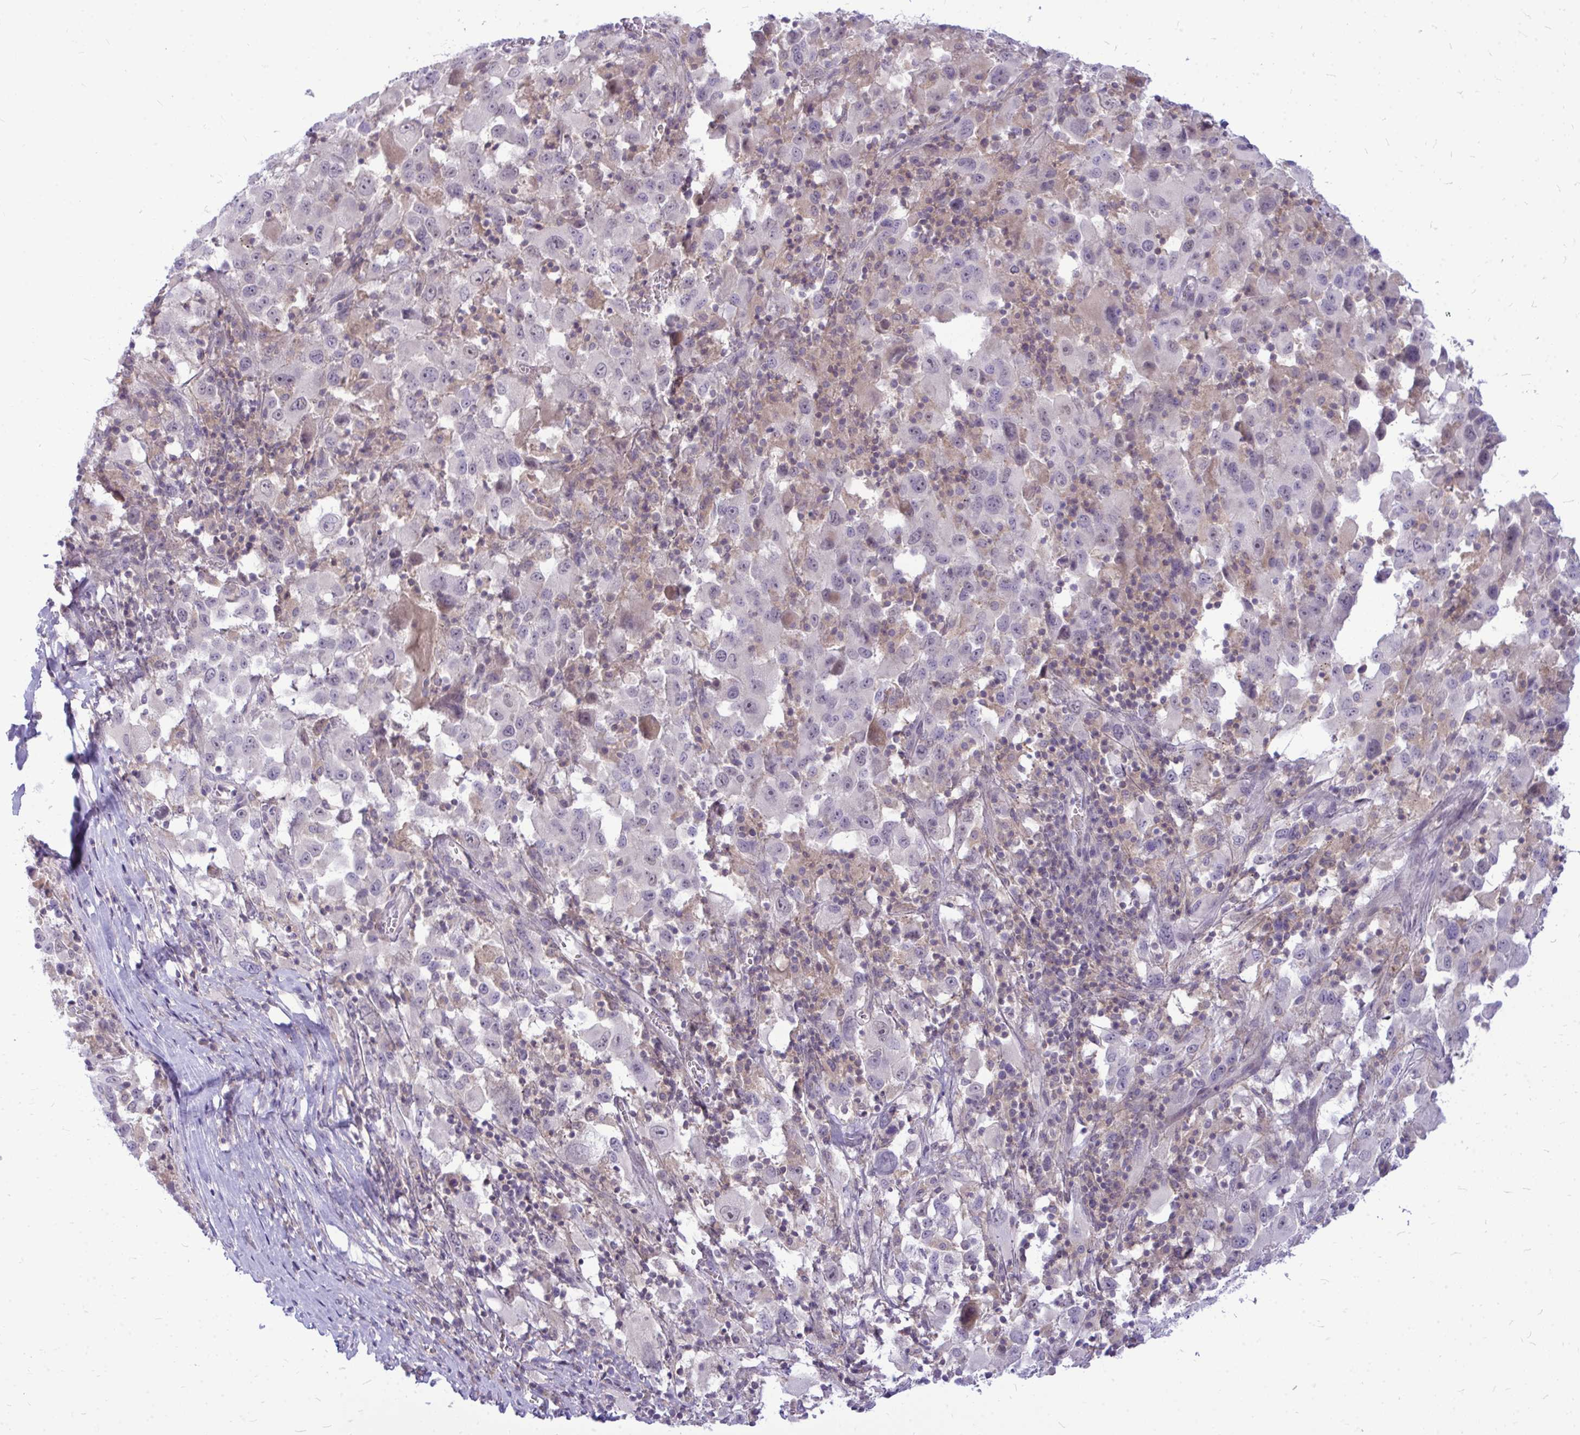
{"staining": {"intensity": "weak", "quantity": "<25%", "location": "cytoplasmic/membranous"}, "tissue": "melanoma", "cell_type": "Tumor cells", "image_type": "cancer", "snomed": [{"axis": "morphology", "description": "Malignant melanoma, Metastatic site"}, {"axis": "topography", "description": "Soft tissue"}], "caption": "There is no significant expression in tumor cells of malignant melanoma (metastatic site).", "gene": "ZSCAN25", "patient": {"sex": "male", "age": 50}}